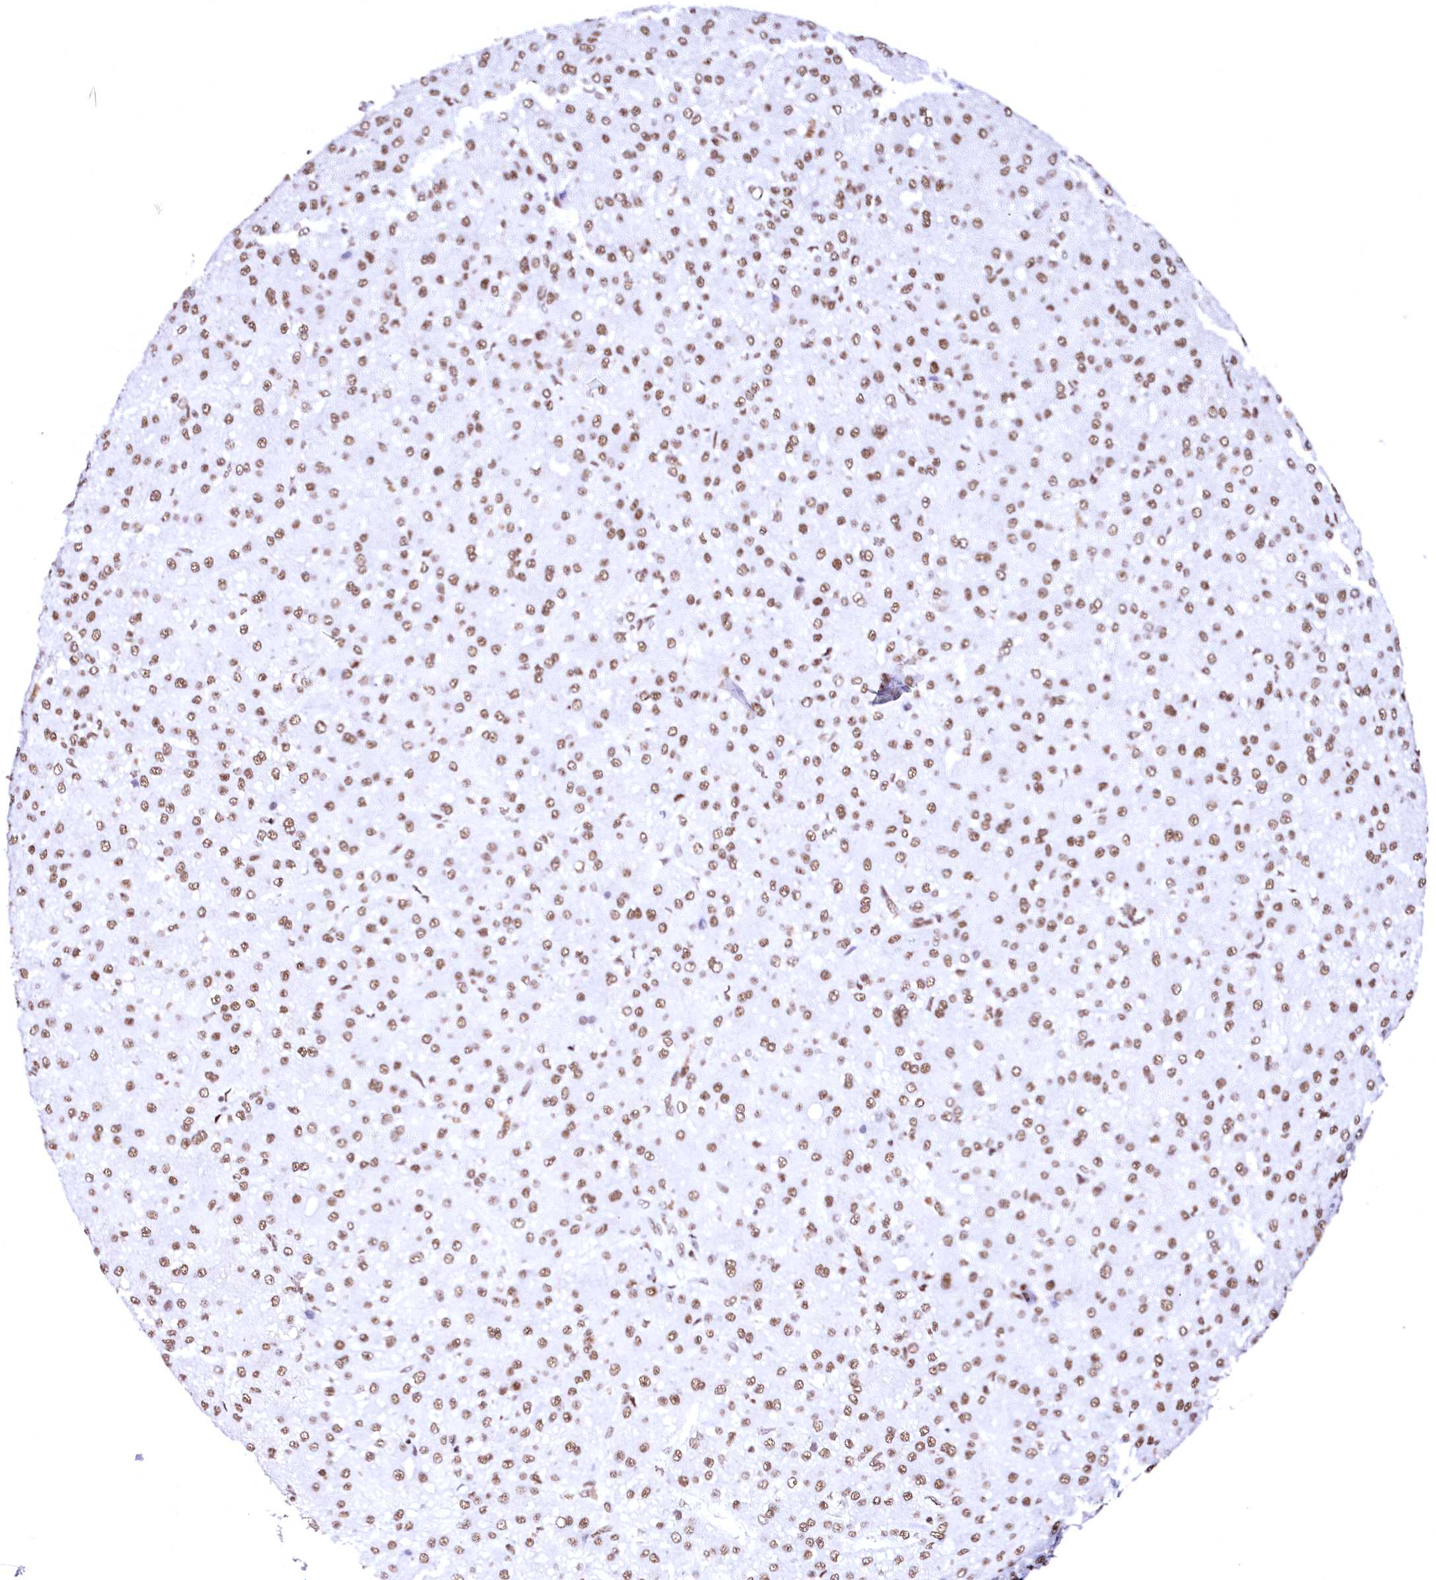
{"staining": {"intensity": "moderate", "quantity": ">75%", "location": "nuclear"}, "tissue": "liver cancer", "cell_type": "Tumor cells", "image_type": "cancer", "snomed": [{"axis": "morphology", "description": "Carcinoma, Hepatocellular, NOS"}, {"axis": "topography", "description": "Liver"}], "caption": "Immunohistochemical staining of human liver cancer displays moderate nuclear protein staining in approximately >75% of tumor cells.", "gene": "CPSF6", "patient": {"sex": "male", "age": 67}}